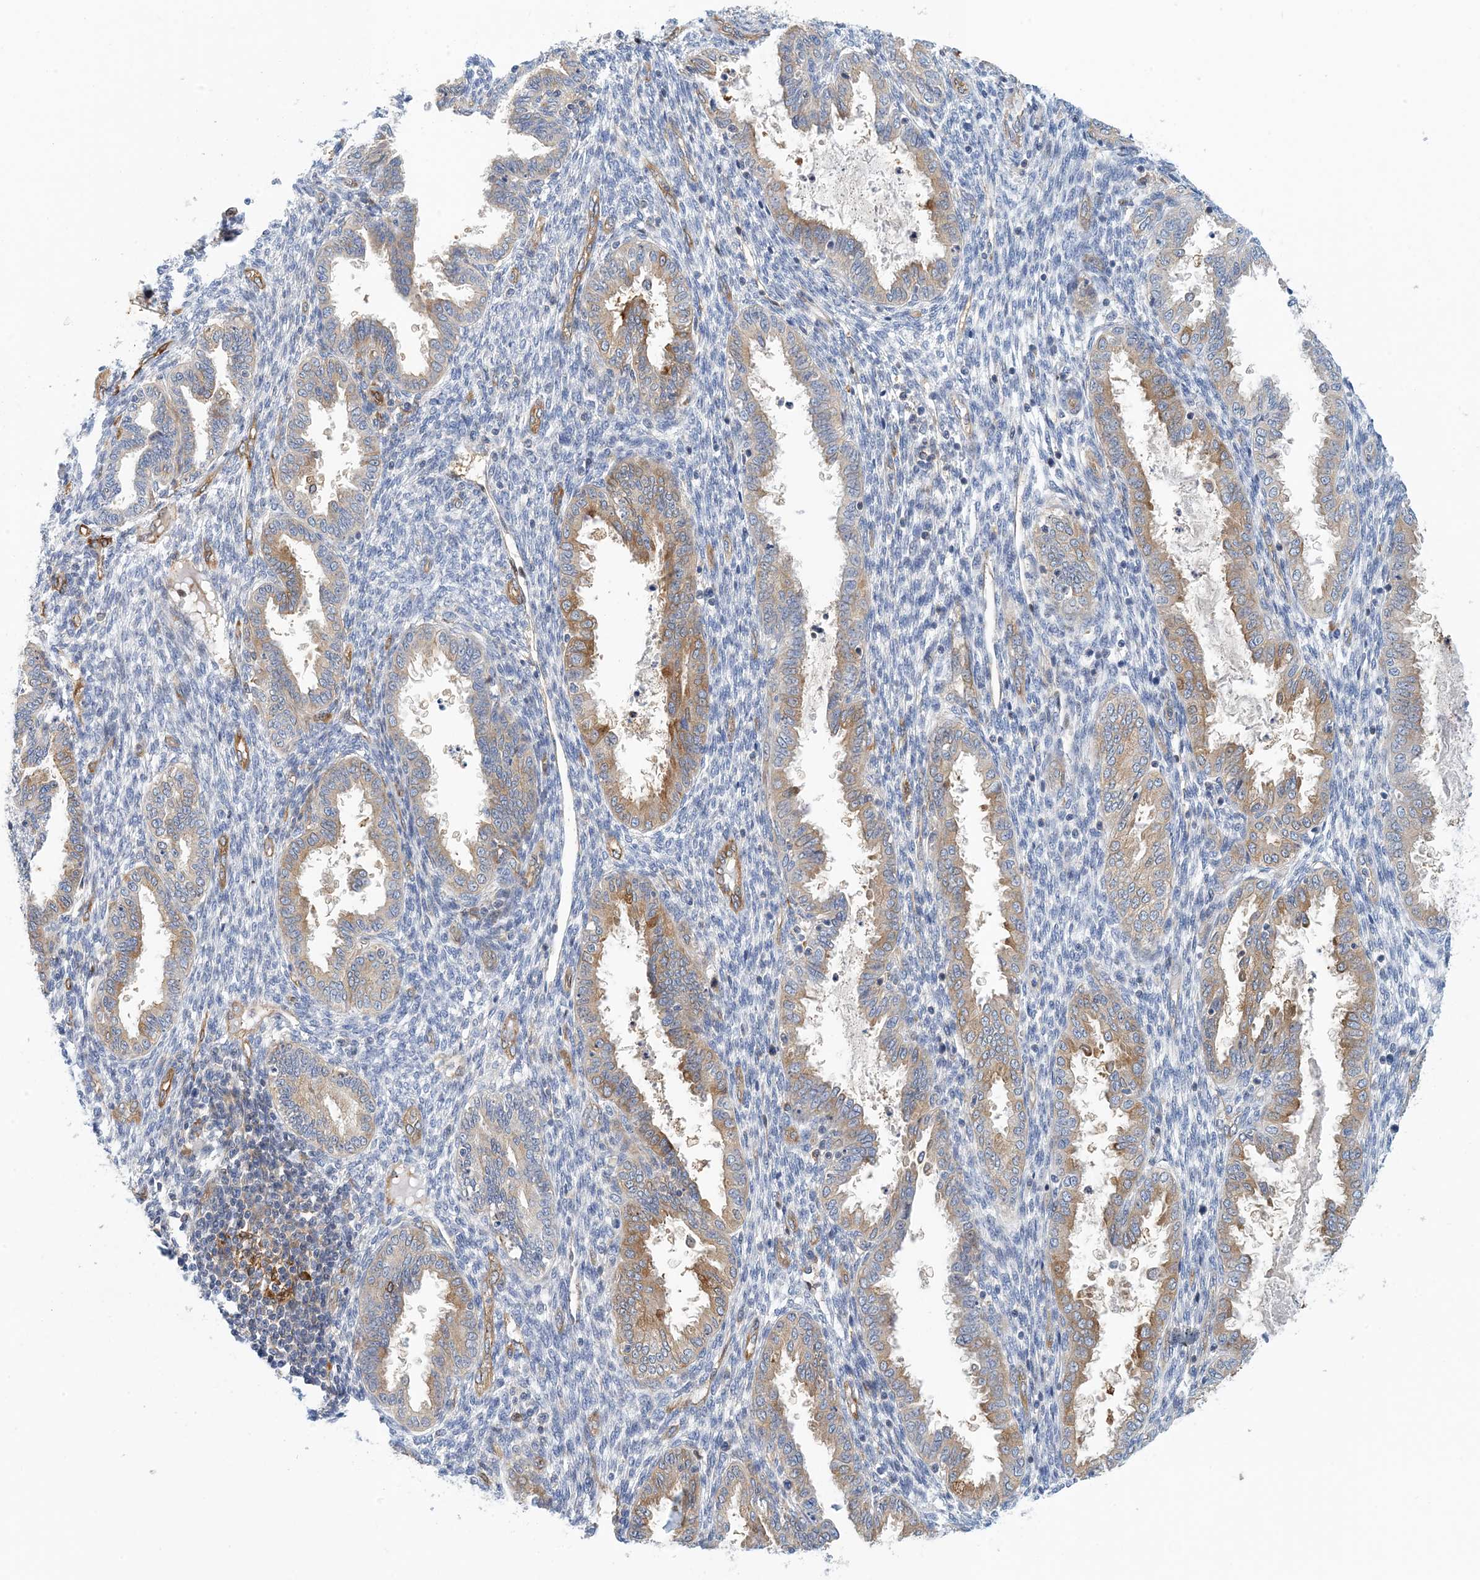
{"staining": {"intensity": "negative", "quantity": "none", "location": "none"}, "tissue": "endometrium", "cell_type": "Cells in endometrial stroma", "image_type": "normal", "snomed": [{"axis": "morphology", "description": "Normal tissue, NOS"}, {"axis": "topography", "description": "Endometrium"}], "caption": "The micrograph demonstrates no significant staining in cells in endometrial stroma of endometrium.", "gene": "PCDHA2", "patient": {"sex": "female", "age": 33}}